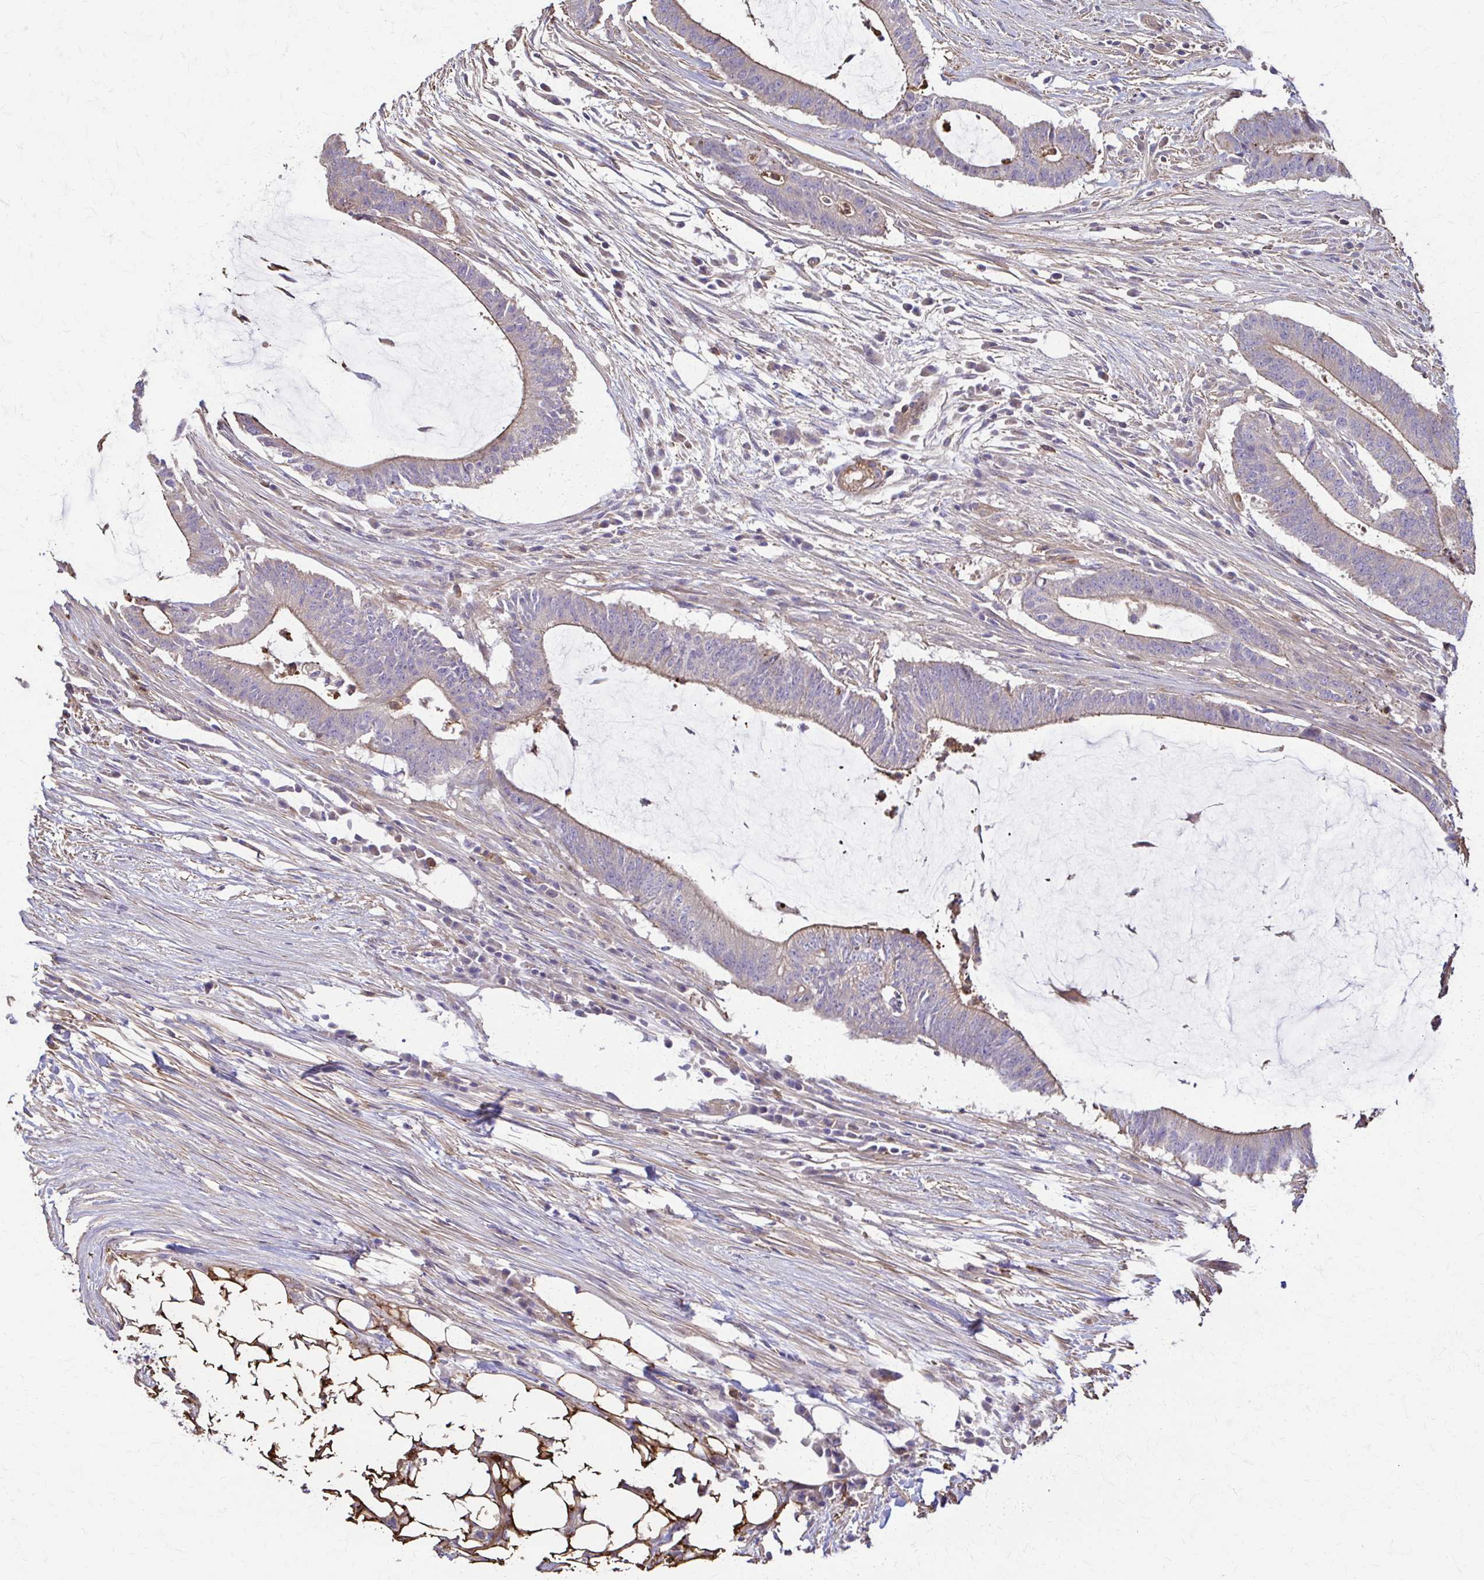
{"staining": {"intensity": "weak", "quantity": "25%-75%", "location": "cytoplasmic/membranous"}, "tissue": "colorectal cancer", "cell_type": "Tumor cells", "image_type": "cancer", "snomed": [{"axis": "morphology", "description": "Adenocarcinoma, NOS"}, {"axis": "topography", "description": "Colon"}], "caption": "Protein positivity by immunohistochemistry (IHC) demonstrates weak cytoplasmic/membranous expression in approximately 25%-75% of tumor cells in adenocarcinoma (colorectal).", "gene": "DSP", "patient": {"sex": "female", "age": 43}}